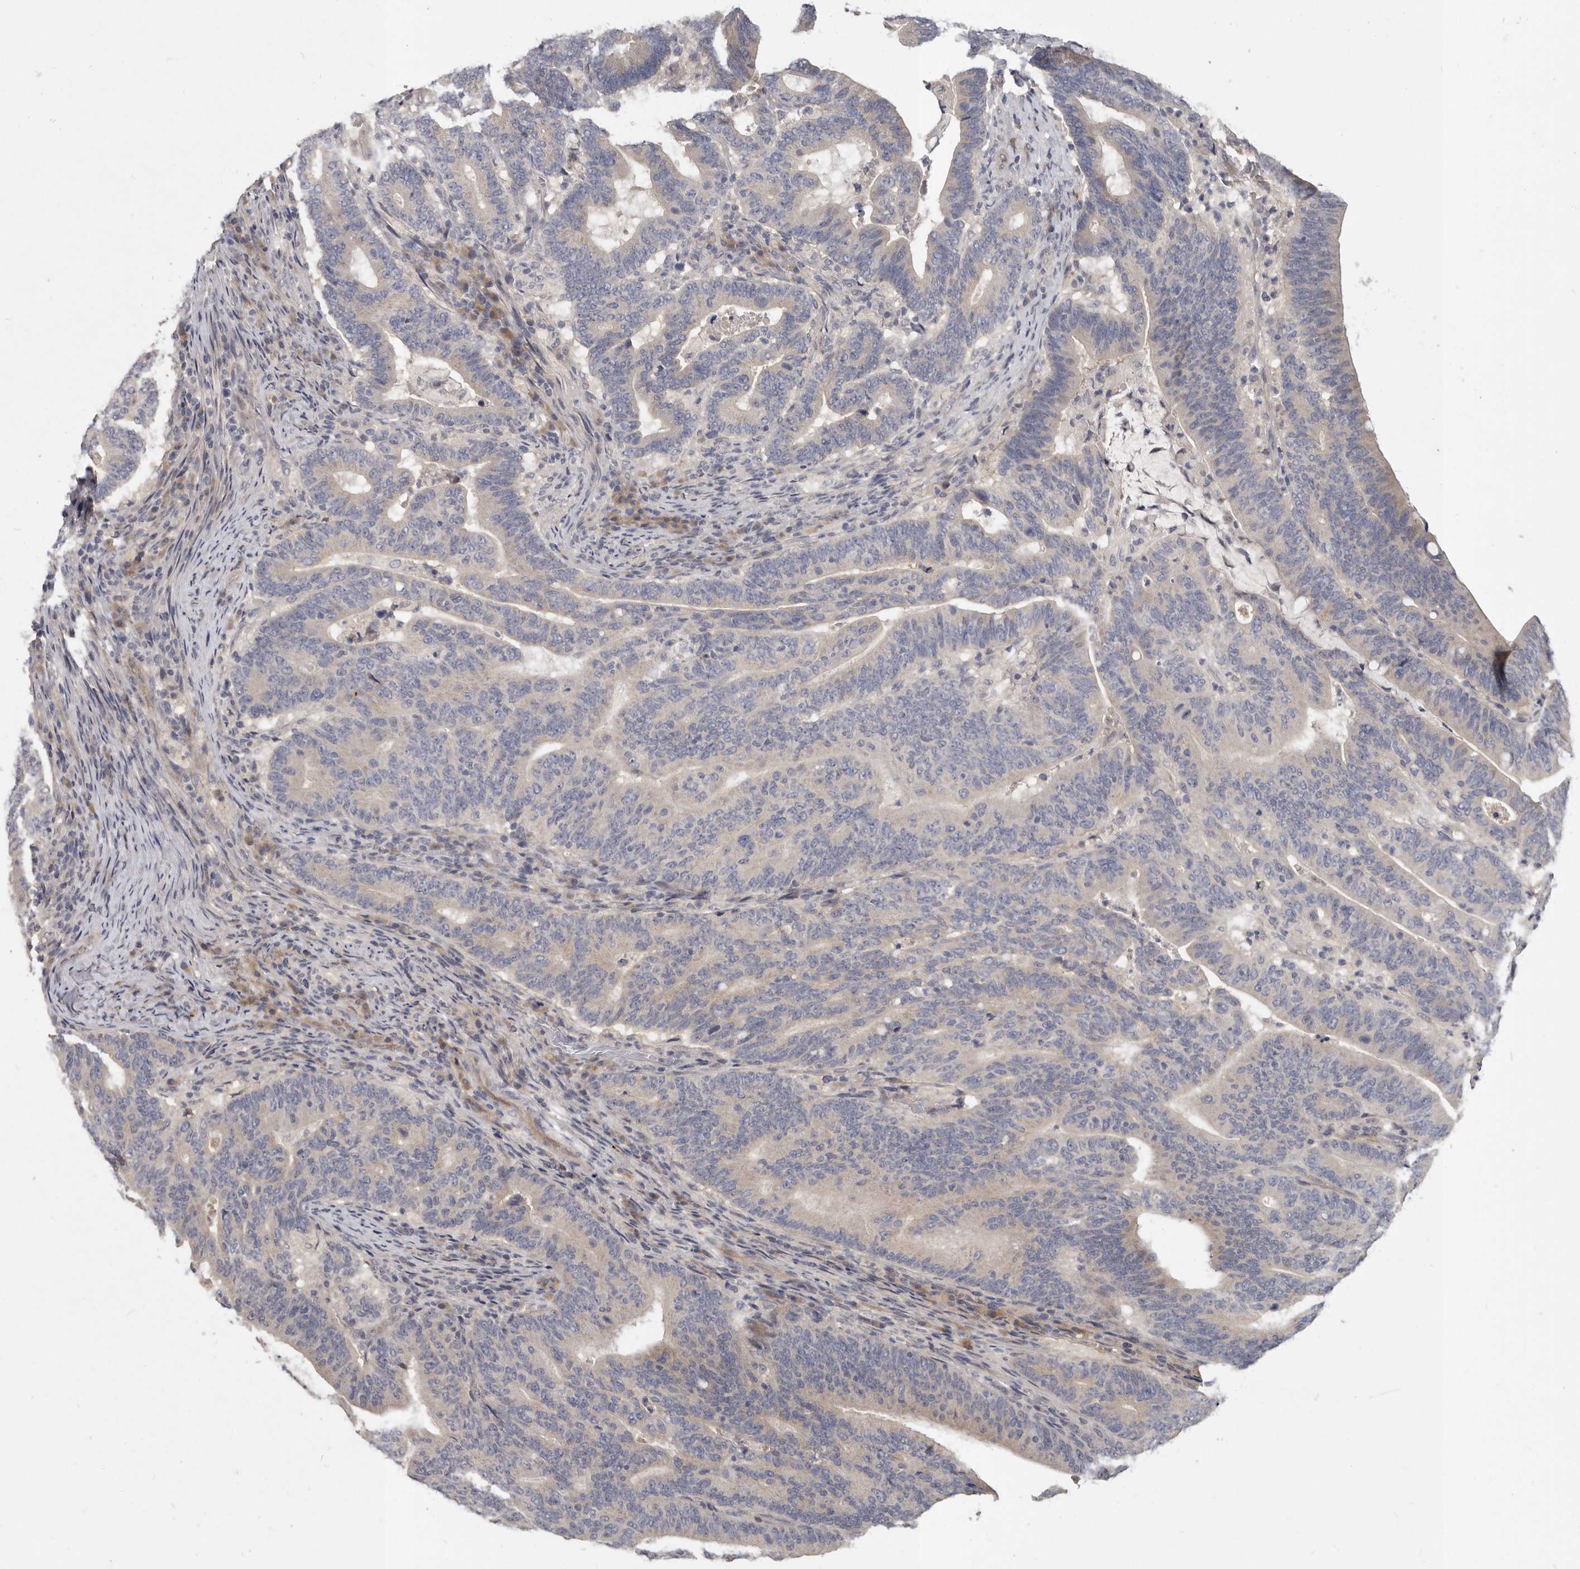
{"staining": {"intensity": "weak", "quantity": "<25%", "location": "cytoplasmic/membranous"}, "tissue": "colorectal cancer", "cell_type": "Tumor cells", "image_type": "cancer", "snomed": [{"axis": "morphology", "description": "Adenocarcinoma, NOS"}, {"axis": "topography", "description": "Colon"}], "caption": "Immunohistochemical staining of colorectal adenocarcinoma reveals no significant positivity in tumor cells.", "gene": "SLC22A1", "patient": {"sex": "female", "age": 66}}